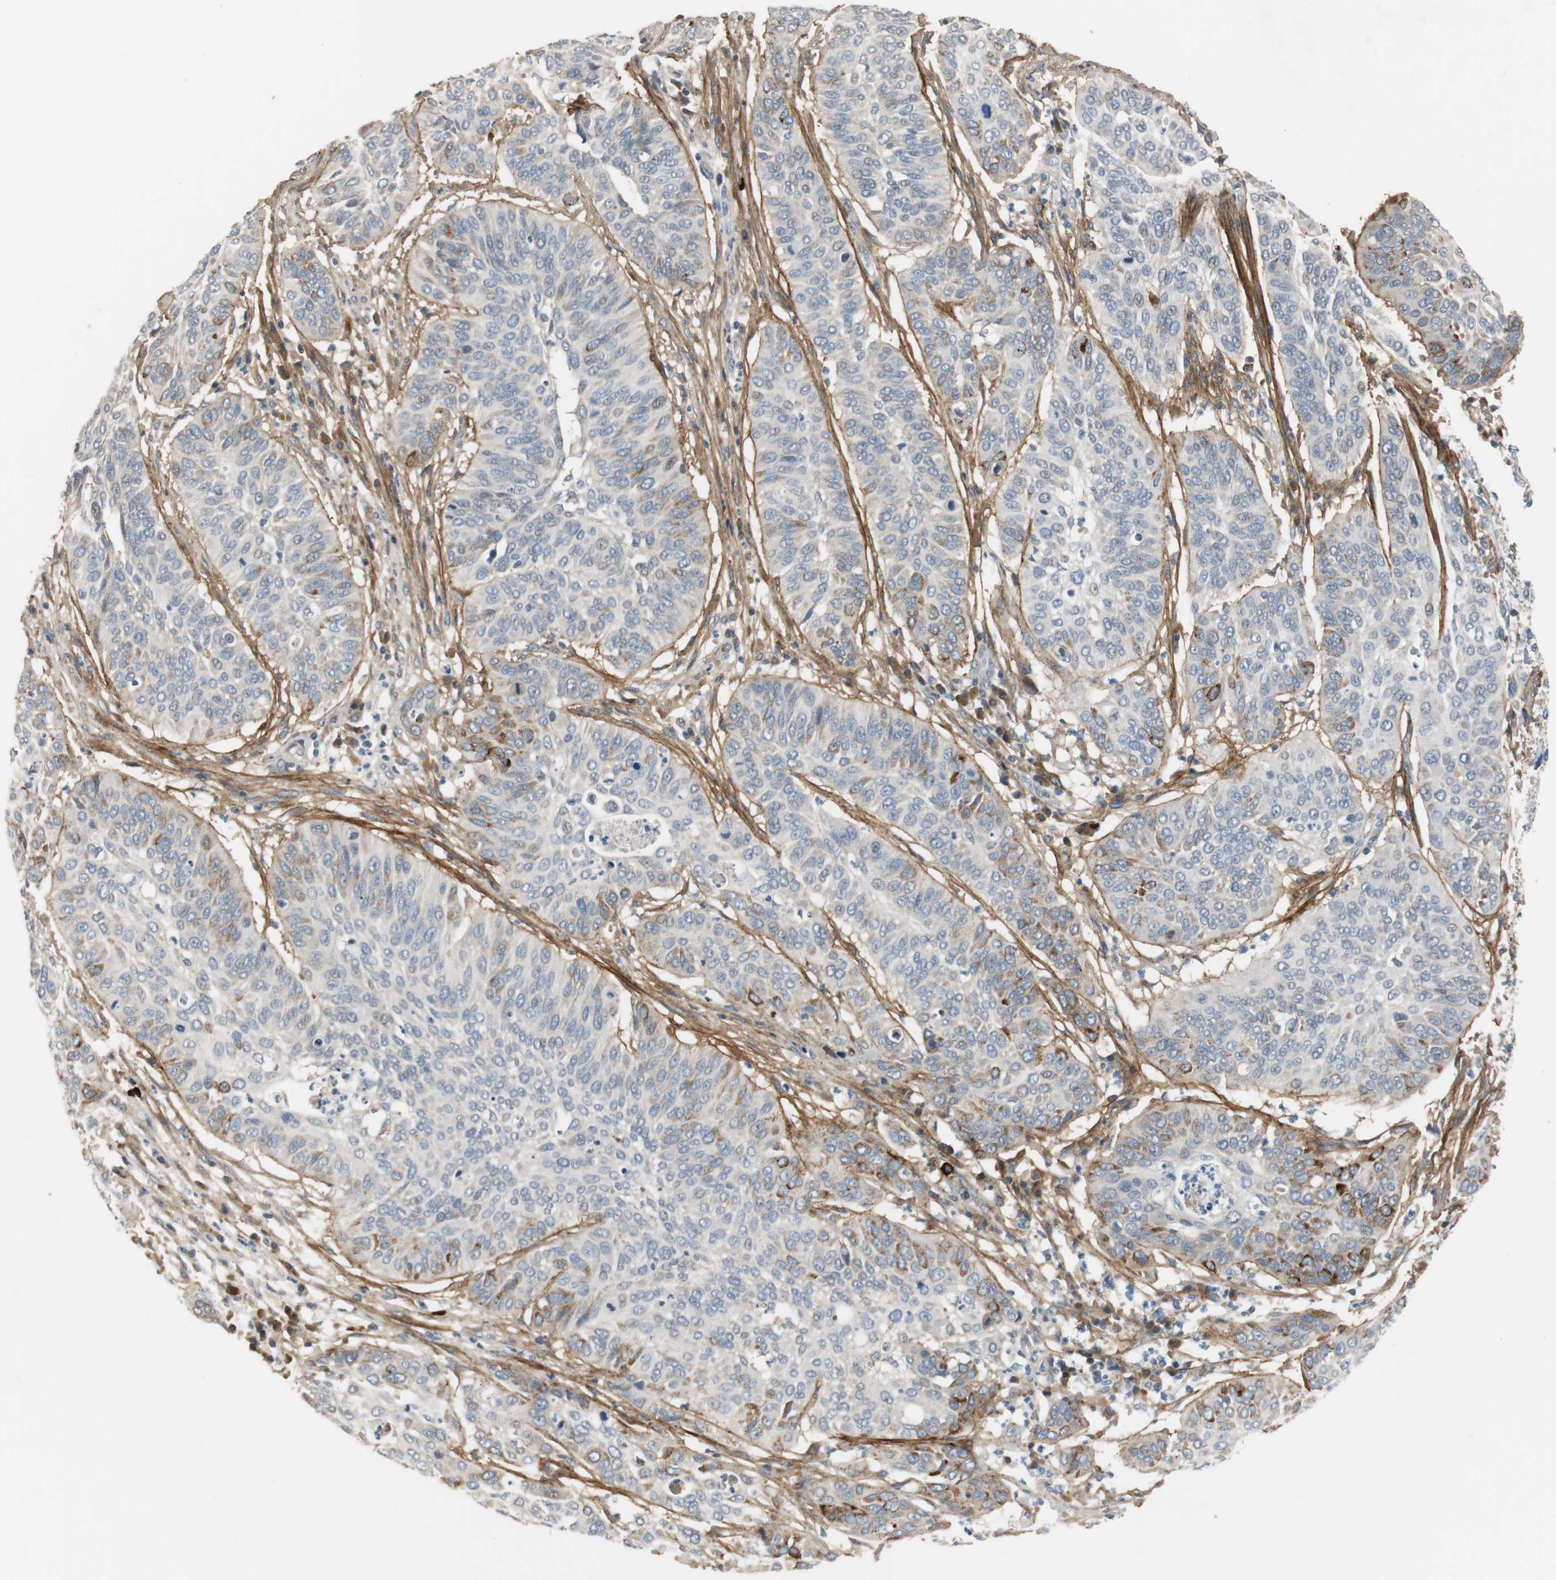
{"staining": {"intensity": "negative", "quantity": "none", "location": "none"}, "tissue": "cervical cancer", "cell_type": "Tumor cells", "image_type": "cancer", "snomed": [{"axis": "morphology", "description": "Squamous cell carcinoma, NOS"}, {"axis": "topography", "description": "Cervix"}], "caption": "DAB (3,3'-diaminobenzidine) immunohistochemical staining of human squamous cell carcinoma (cervical) displays no significant expression in tumor cells.", "gene": "COL12A1", "patient": {"sex": "female", "age": 39}}